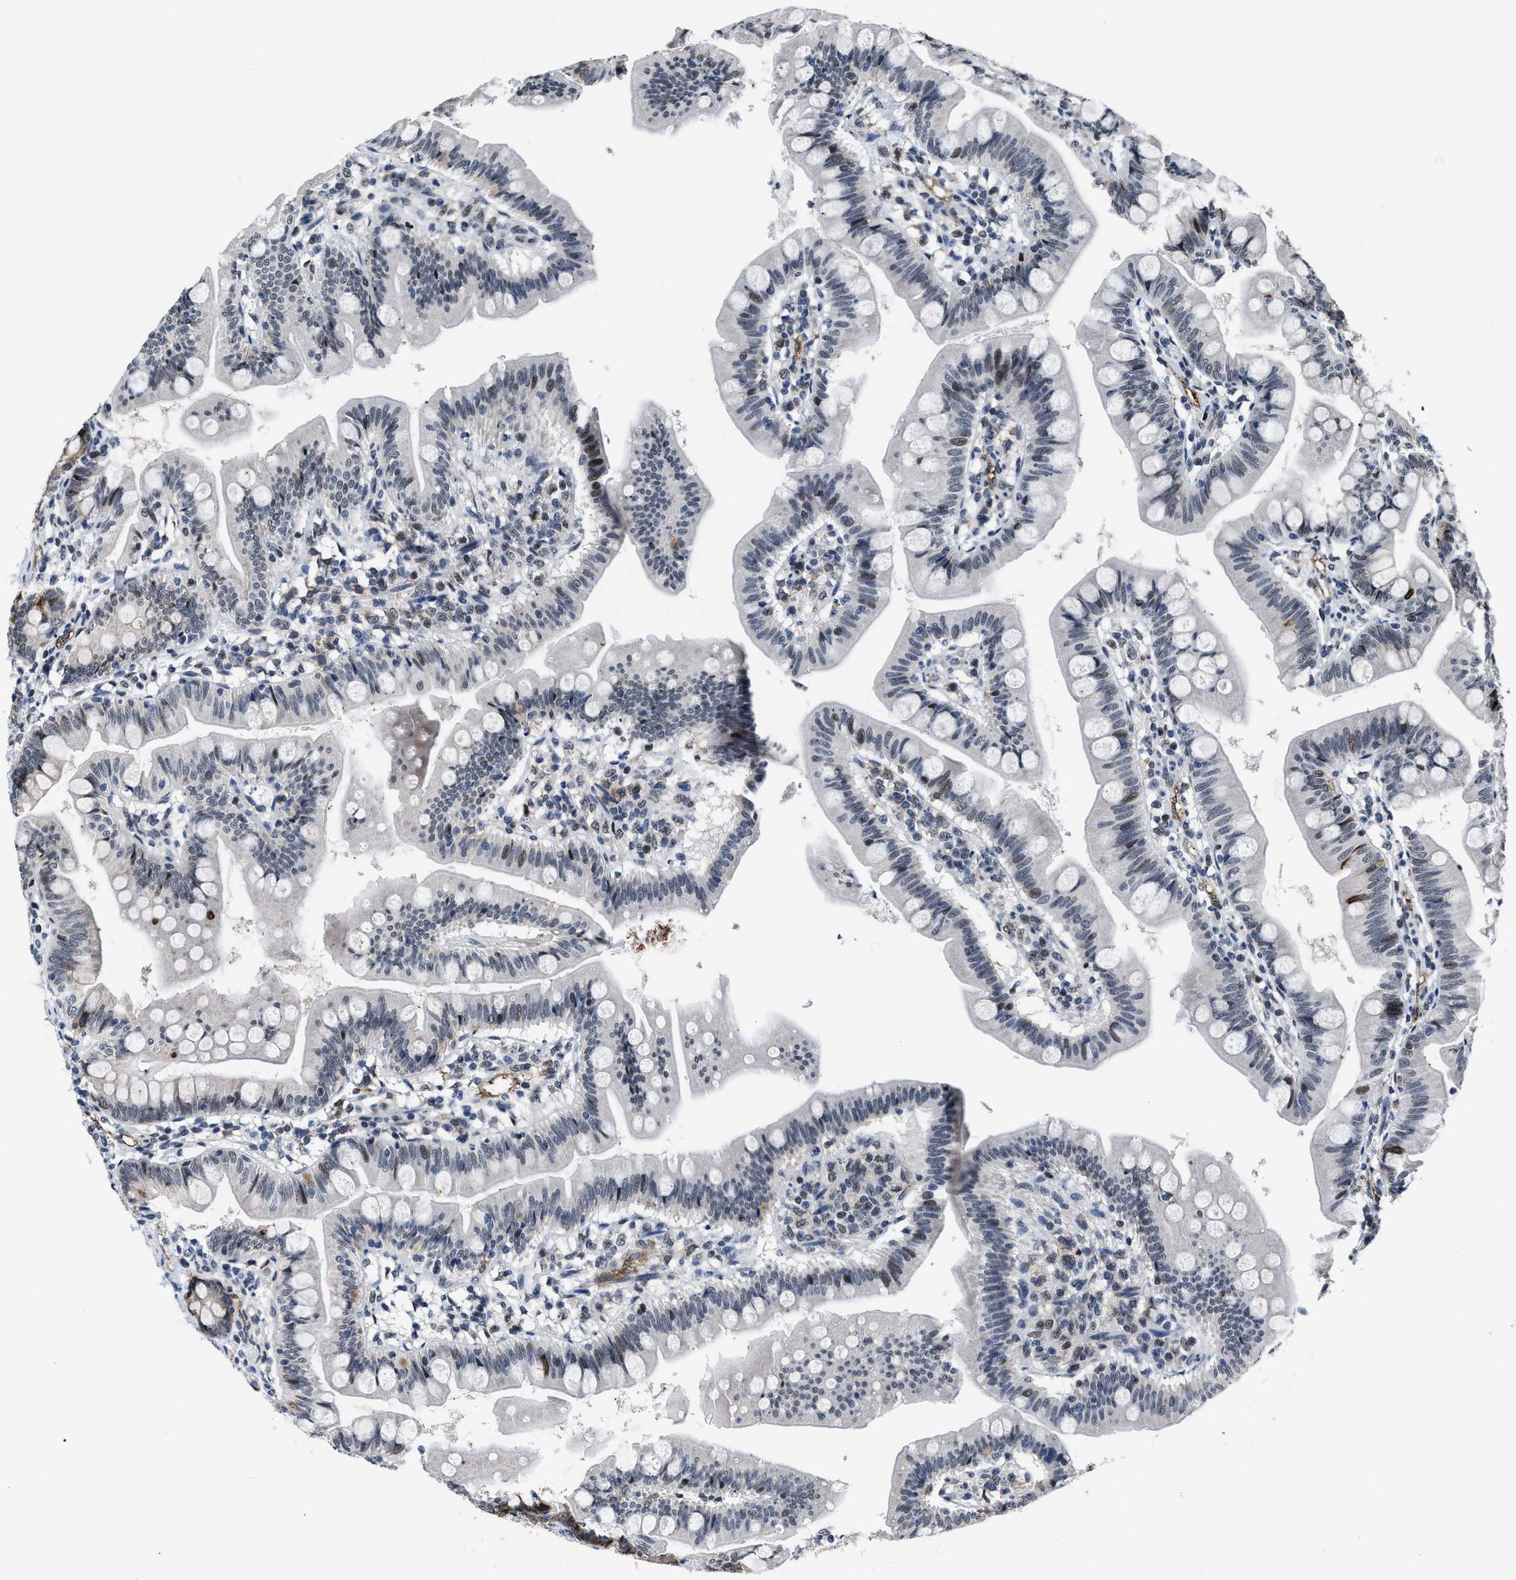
{"staining": {"intensity": "moderate", "quantity": "25%-75%", "location": "cytoplasmic/membranous,nuclear"}, "tissue": "small intestine", "cell_type": "Glandular cells", "image_type": "normal", "snomed": [{"axis": "morphology", "description": "Normal tissue, NOS"}, {"axis": "topography", "description": "Small intestine"}], "caption": "Protein staining exhibits moderate cytoplasmic/membranous,nuclear positivity in about 25%-75% of glandular cells in benign small intestine.", "gene": "MARCKSL1", "patient": {"sex": "male", "age": 7}}